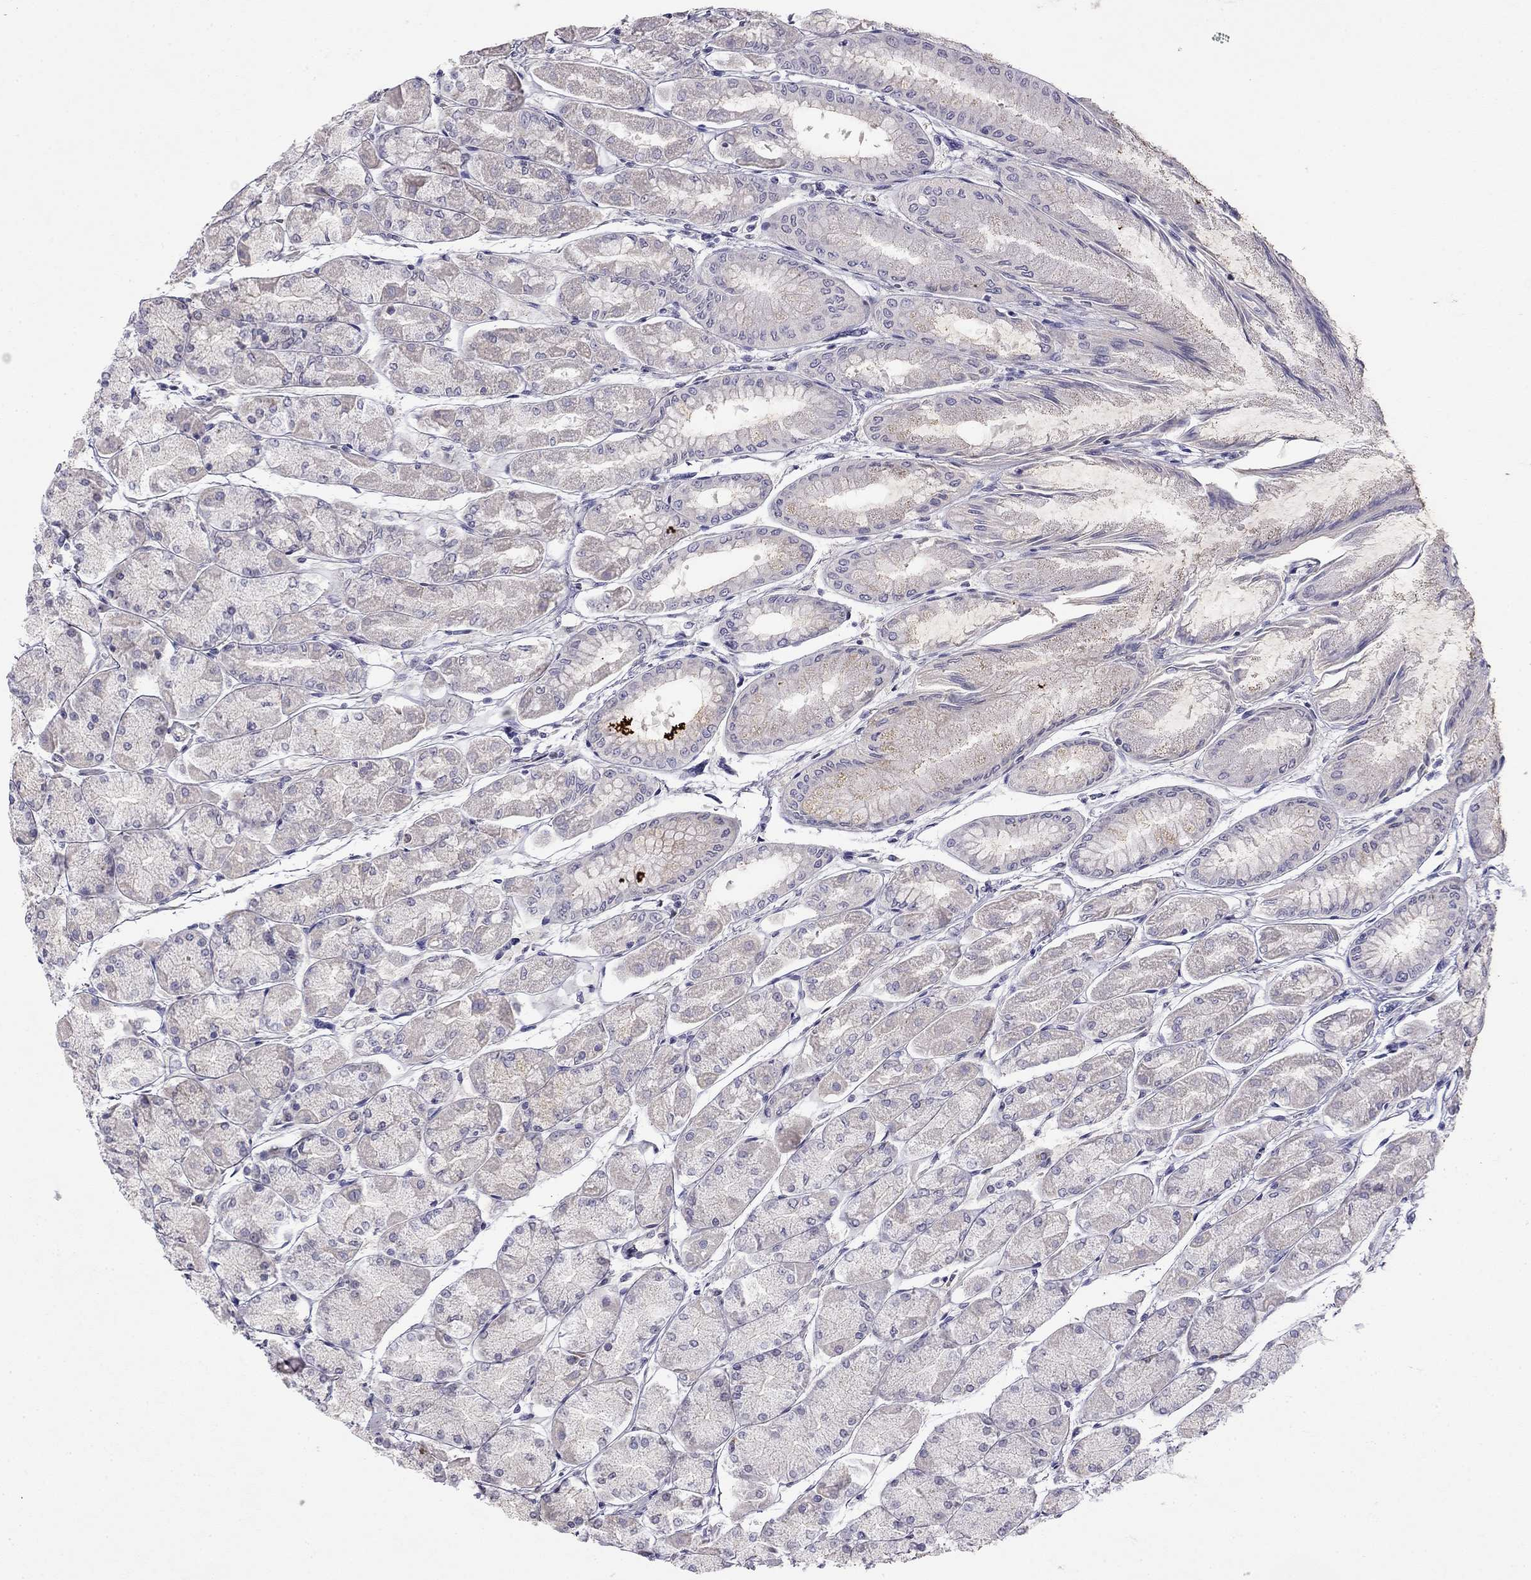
{"staining": {"intensity": "moderate", "quantity": "<25%", "location": "cytoplasmic/membranous"}, "tissue": "stomach", "cell_type": "Glandular cells", "image_type": "normal", "snomed": [{"axis": "morphology", "description": "Normal tissue, NOS"}, {"axis": "topography", "description": "Stomach, upper"}], "caption": "Human stomach stained for a protein (brown) reveals moderate cytoplasmic/membranous positive staining in approximately <25% of glandular cells.", "gene": "RTL1", "patient": {"sex": "male", "age": 60}}